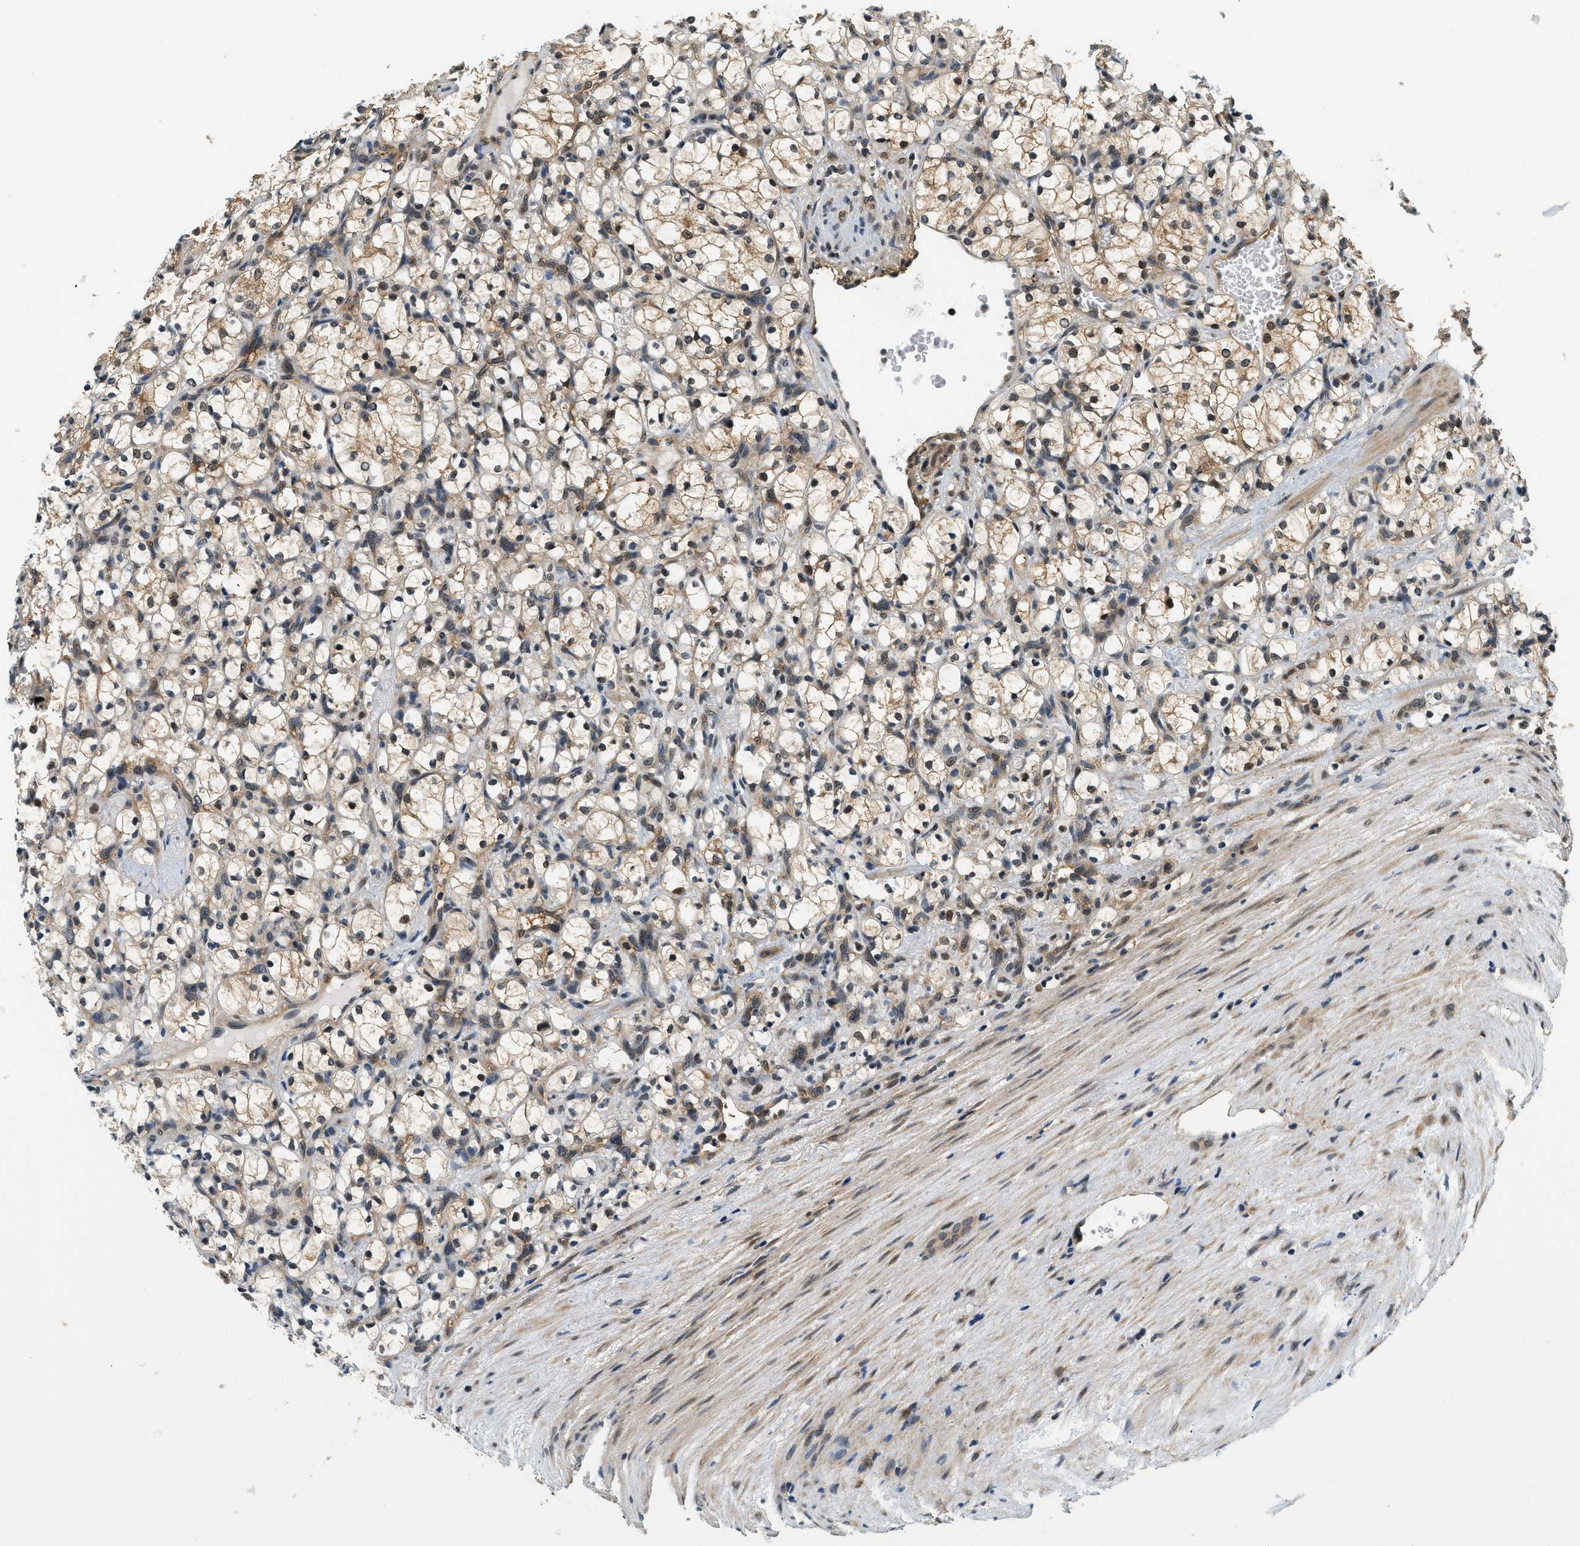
{"staining": {"intensity": "weak", "quantity": ">75%", "location": "cytoplasmic/membranous"}, "tissue": "renal cancer", "cell_type": "Tumor cells", "image_type": "cancer", "snomed": [{"axis": "morphology", "description": "Adenocarcinoma, NOS"}, {"axis": "topography", "description": "Kidney"}], "caption": "Immunohistochemistry (IHC) staining of renal cancer, which reveals low levels of weak cytoplasmic/membranous staining in about >75% of tumor cells indicating weak cytoplasmic/membranous protein expression. The staining was performed using DAB (3,3'-diaminobenzidine) (brown) for protein detection and nuclei were counterstained in hematoxylin (blue).", "gene": "PSMD3", "patient": {"sex": "female", "age": 69}}